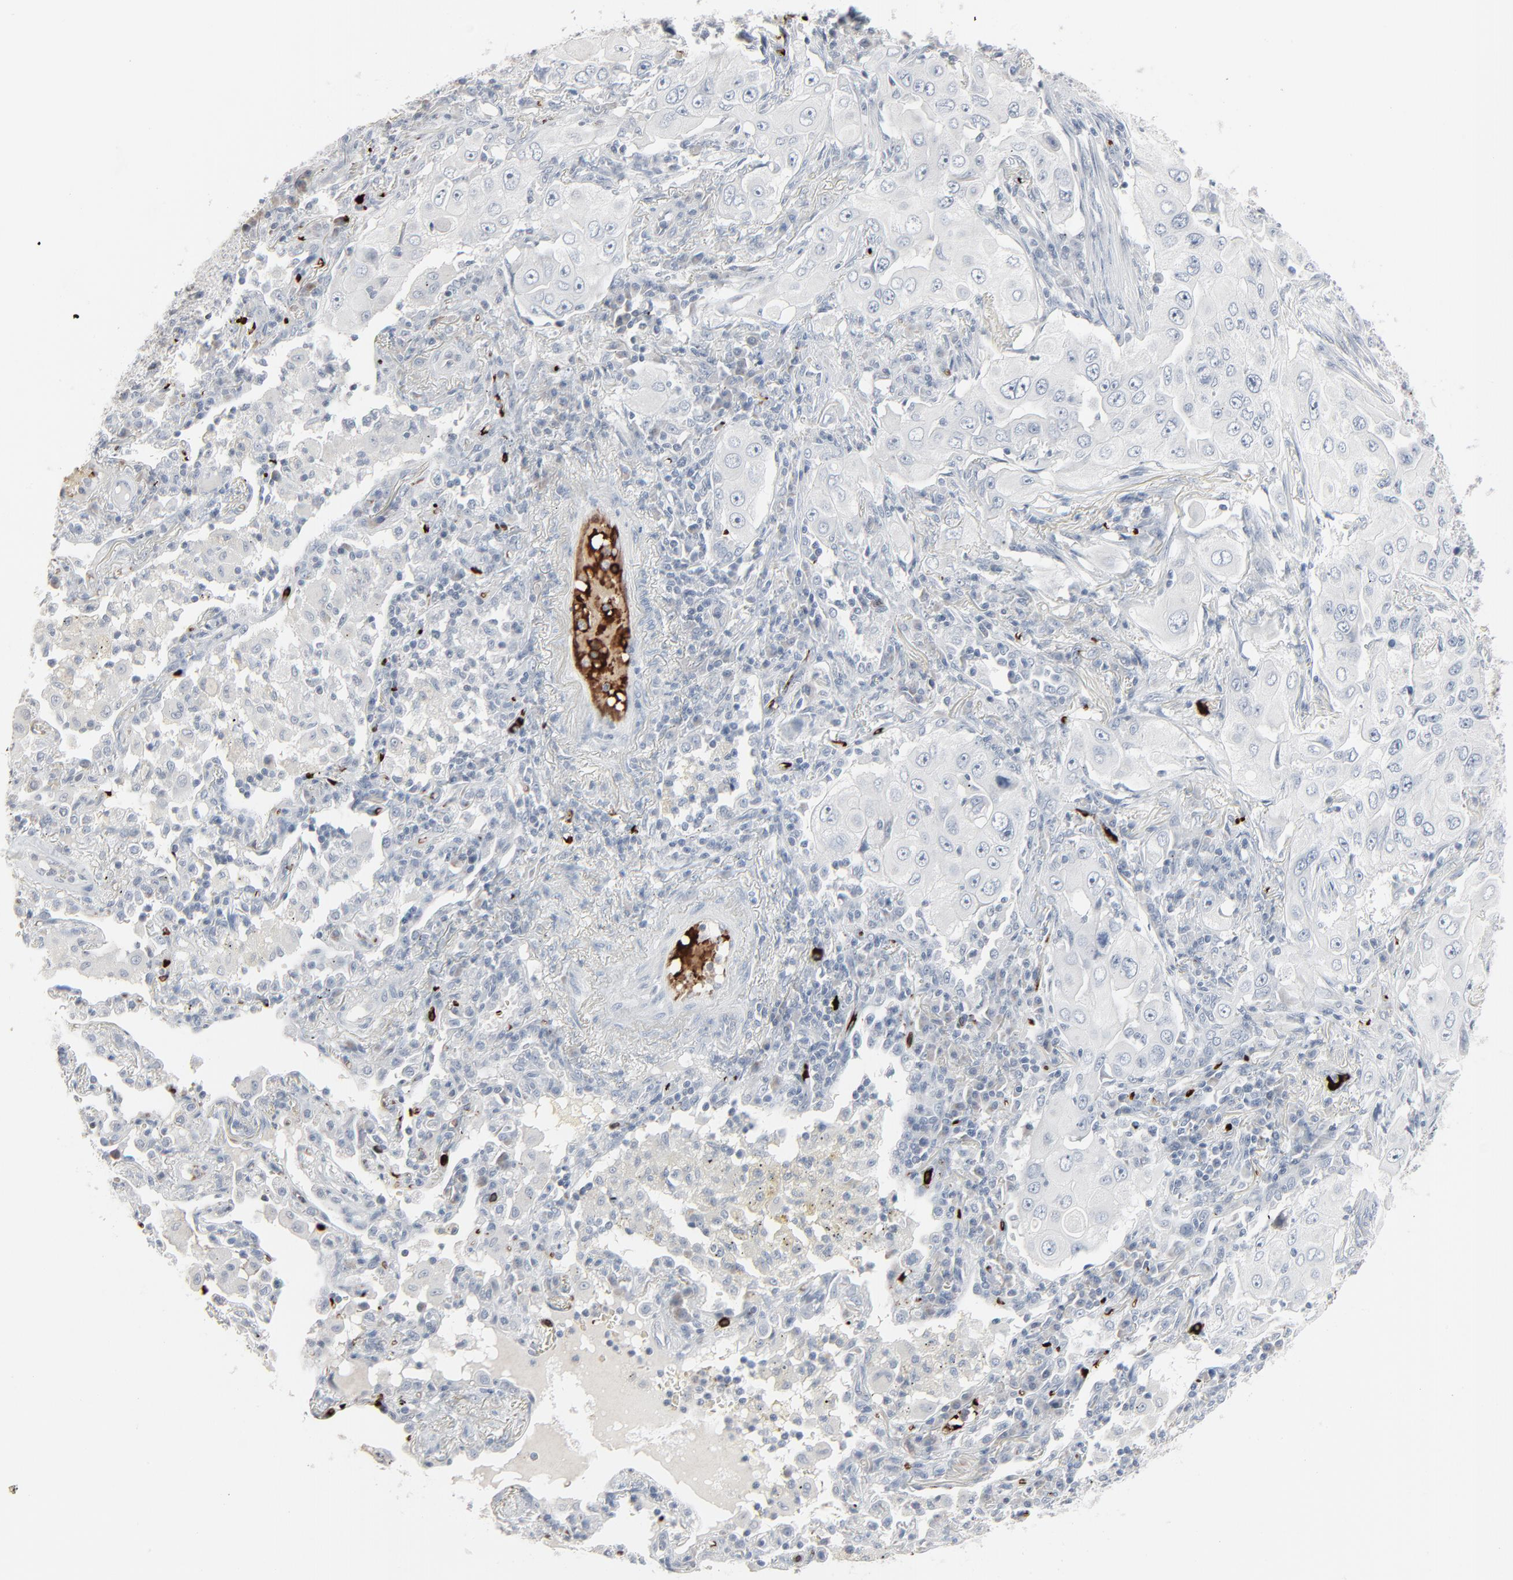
{"staining": {"intensity": "negative", "quantity": "none", "location": "none"}, "tissue": "lung cancer", "cell_type": "Tumor cells", "image_type": "cancer", "snomed": [{"axis": "morphology", "description": "Adenocarcinoma, NOS"}, {"axis": "topography", "description": "Lung"}], "caption": "The immunohistochemistry image has no significant staining in tumor cells of lung cancer (adenocarcinoma) tissue.", "gene": "SAGE1", "patient": {"sex": "male", "age": 84}}